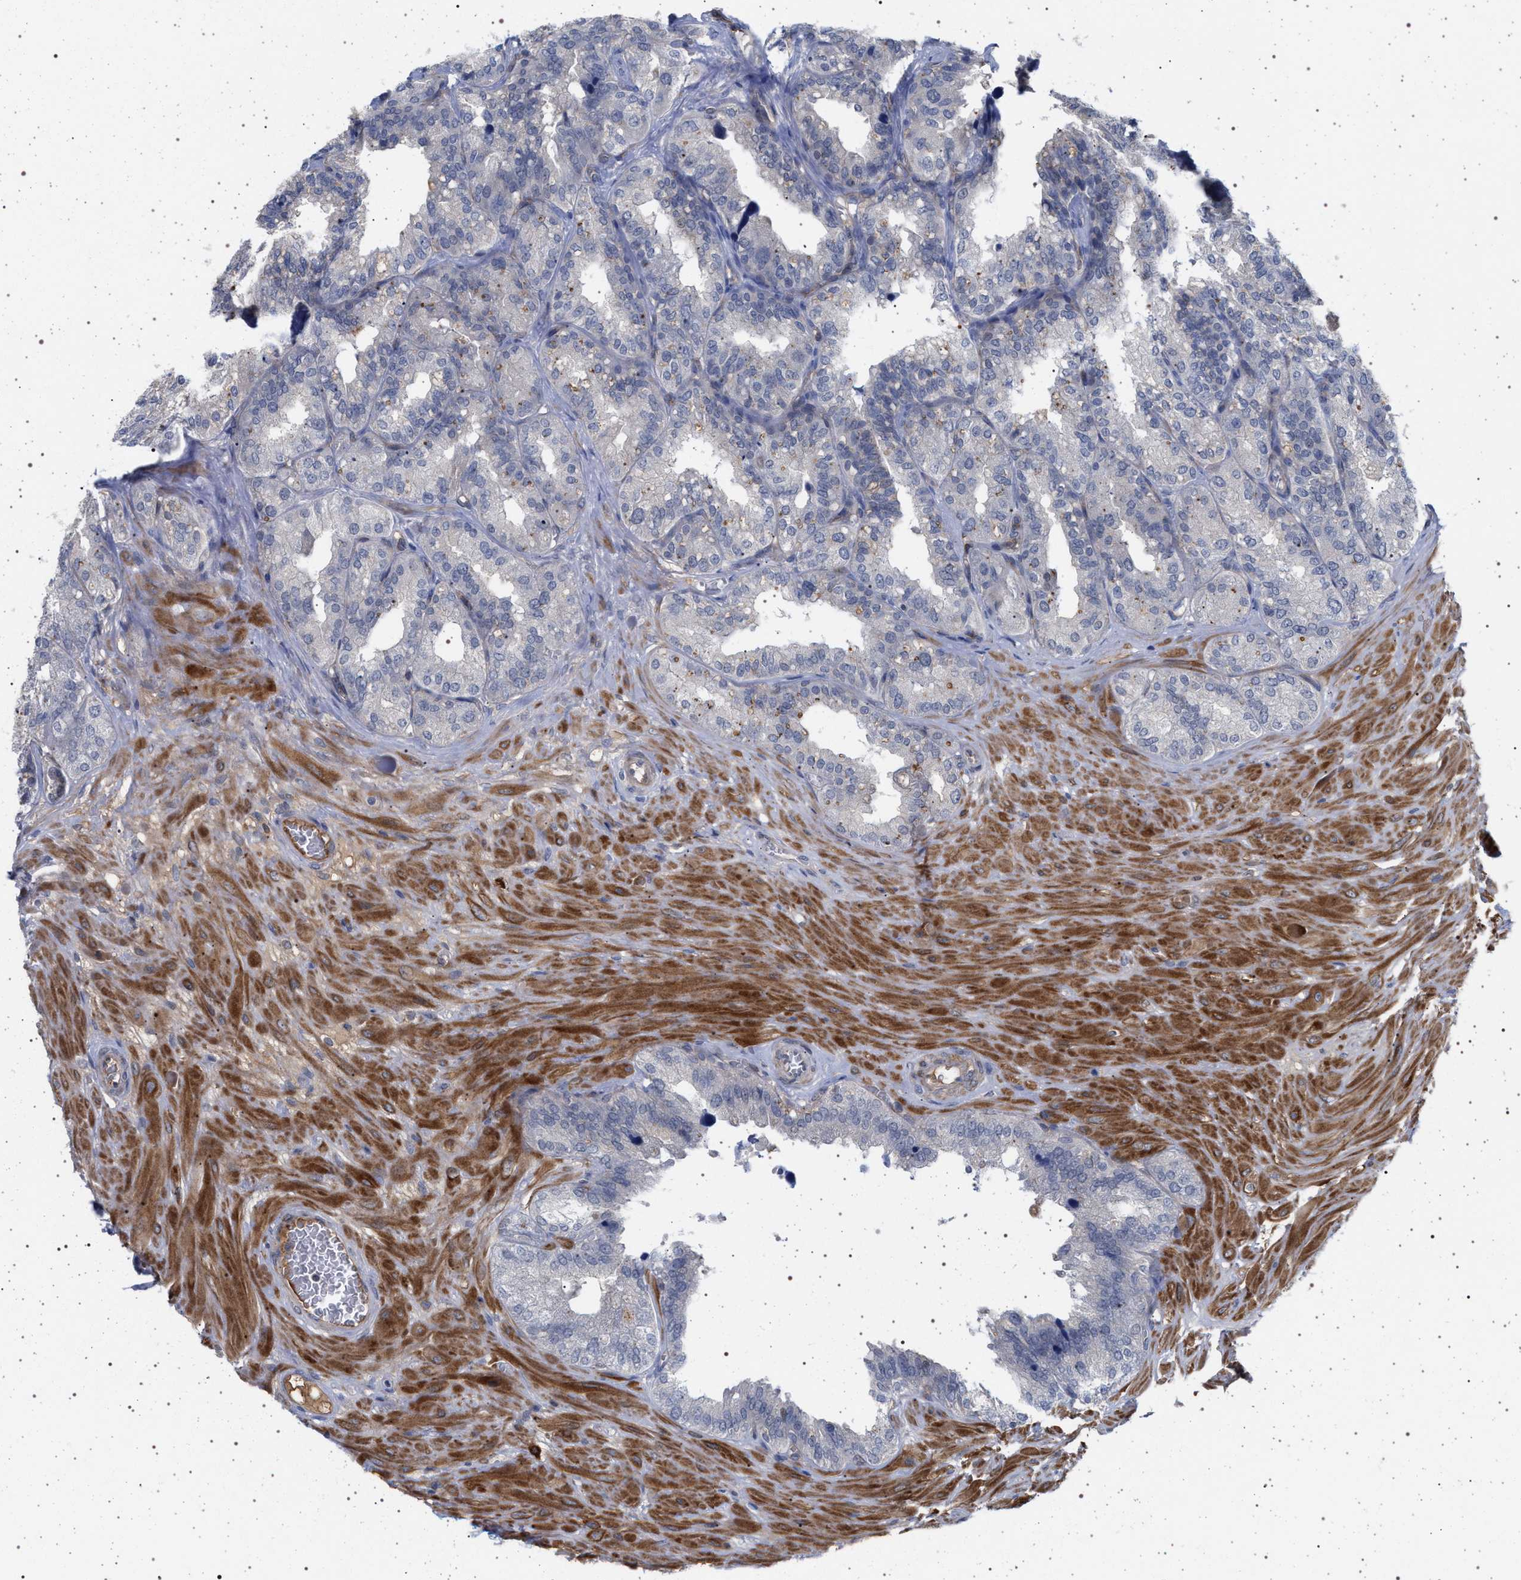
{"staining": {"intensity": "negative", "quantity": "none", "location": "none"}, "tissue": "seminal vesicle", "cell_type": "Glandular cells", "image_type": "normal", "snomed": [{"axis": "morphology", "description": "Normal tissue, NOS"}, {"axis": "topography", "description": "Prostate"}, {"axis": "topography", "description": "Seminal veicle"}], "caption": "The photomicrograph shows no significant positivity in glandular cells of seminal vesicle. Nuclei are stained in blue.", "gene": "RBM48", "patient": {"sex": "male", "age": 51}}